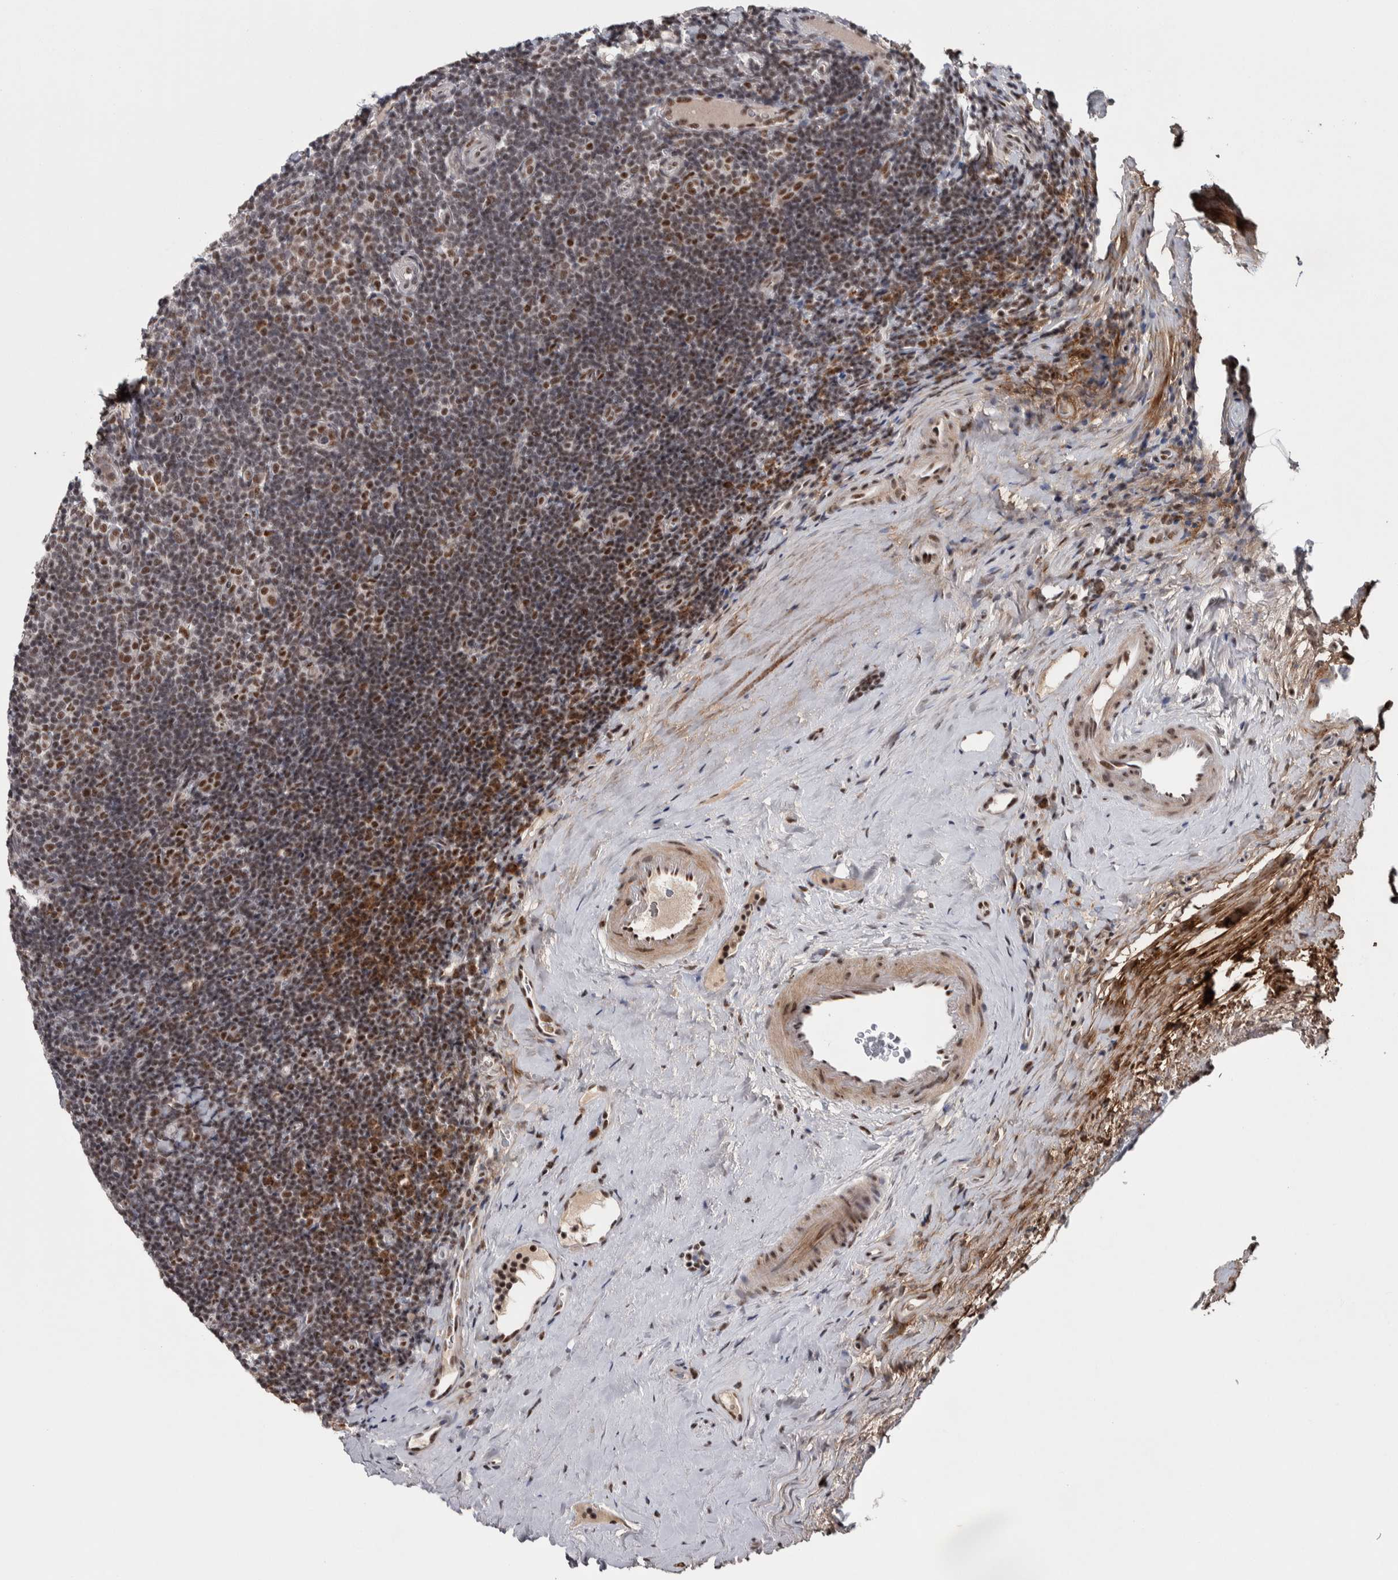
{"staining": {"intensity": "moderate", "quantity": ">75%", "location": "nuclear"}, "tissue": "tonsil", "cell_type": "Germinal center cells", "image_type": "normal", "snomed": [{"axis": "morphology", "description": "Normal tissue, NOS"}, {"axis": "topography", "description": "Tonsil"}], "caption": "Immunohistochemical staining of benign tonsil reveals moderate nuclear protein staining in approximately >75% of germinal center cells.", "gene": "ASPN", "patient": {"sex": "male", "age": 37}}